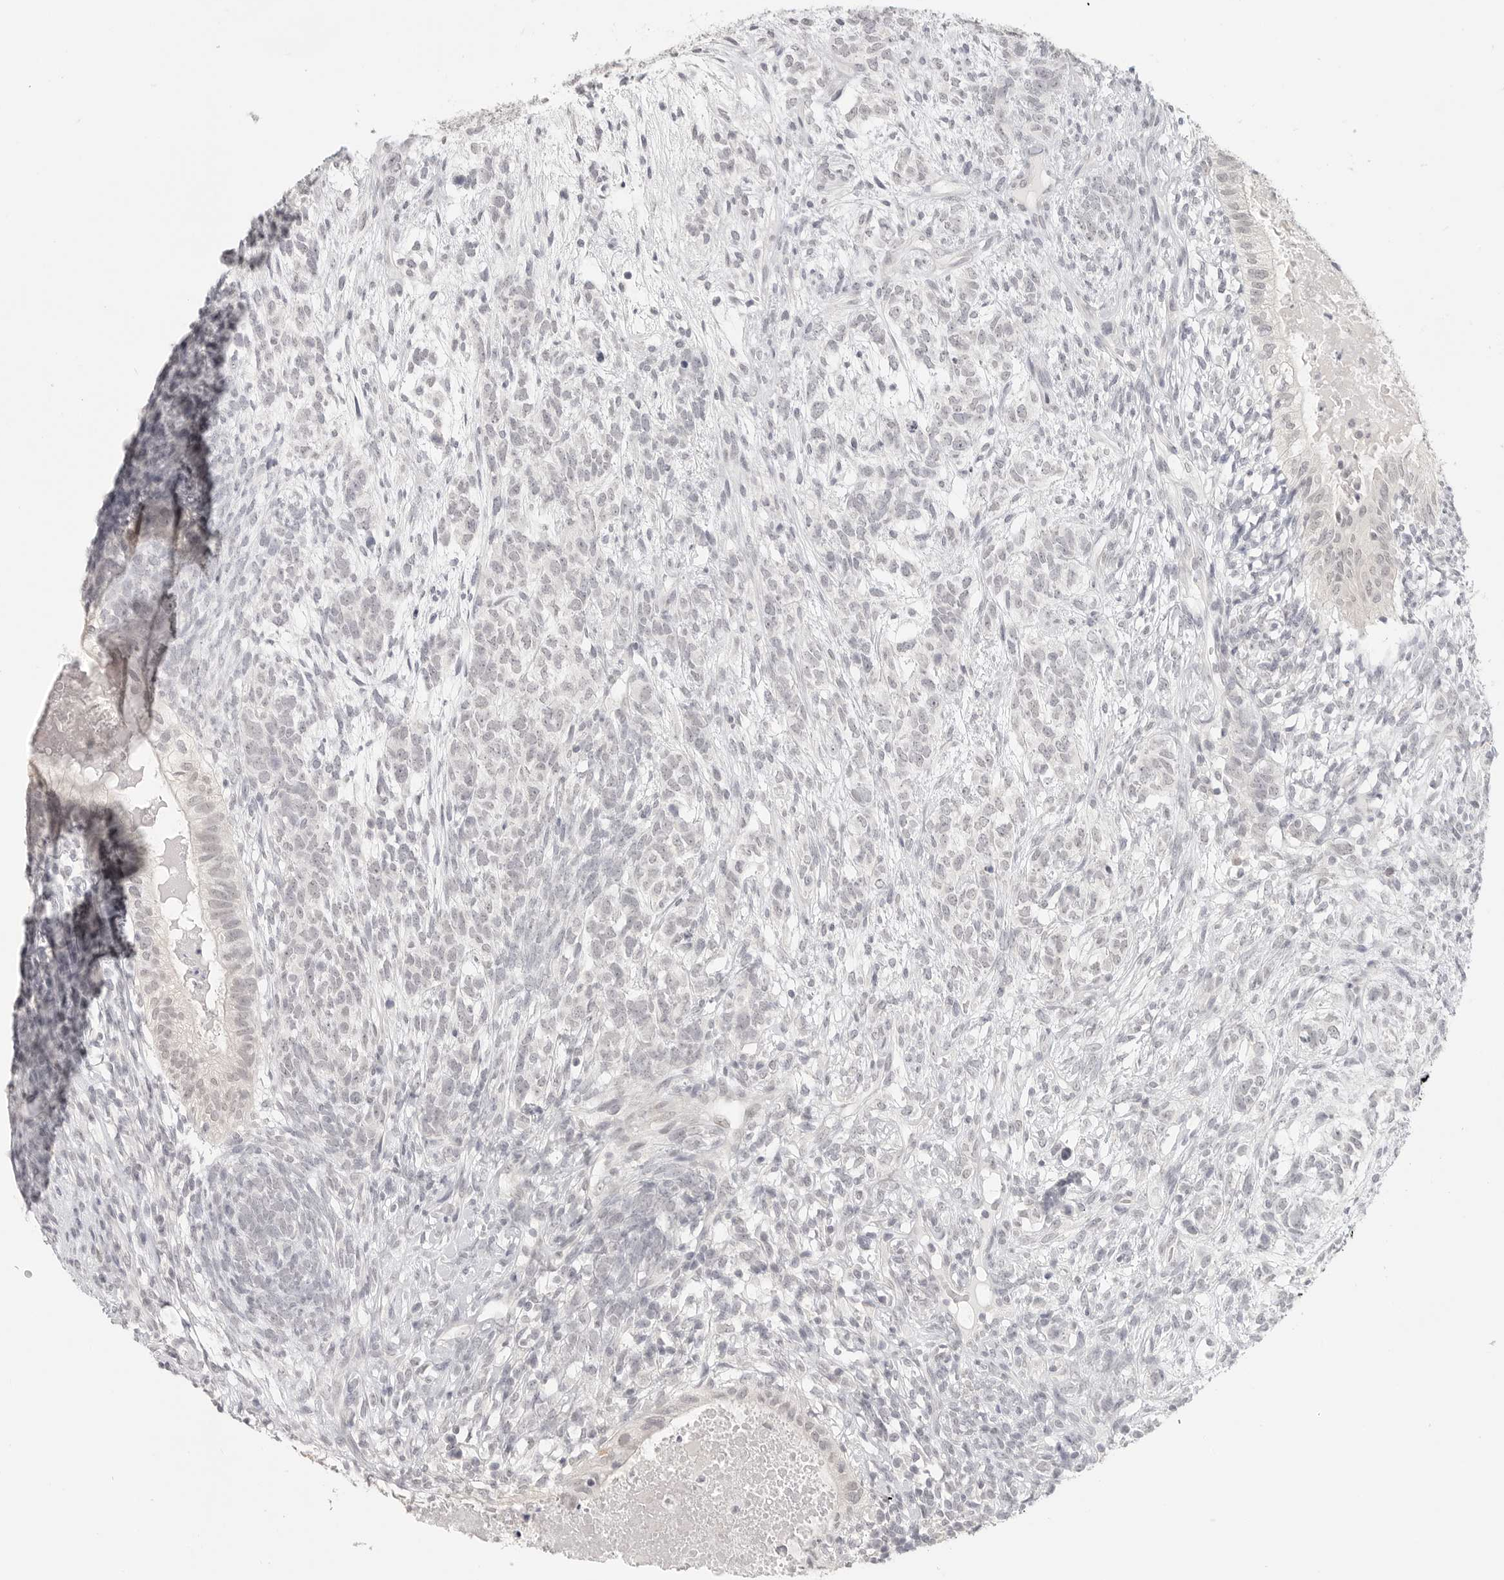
{"staining": {"intensity": "negative", "quantity": "none", "location": "none"}, "tissue": "testis cancer", "cell_type": "Tumor cells", "image_type": "cancer", "snomed": [{"axis": "morphology", "description": "Seminoma, NOS"}, {"axis": "morphology", "description": "Carcinoma, Embryonal, NOS"}, {"axis": "topography", "description": "Testis"}], "caption": "High power microscopy image of an immunohistochemistry (IHC) photomicrograph of testis embryonal carcinoma, revealing no significant staining in tumor cells.", "gene": "KLK11", "patient": {"sex": "male", "age": 28}}